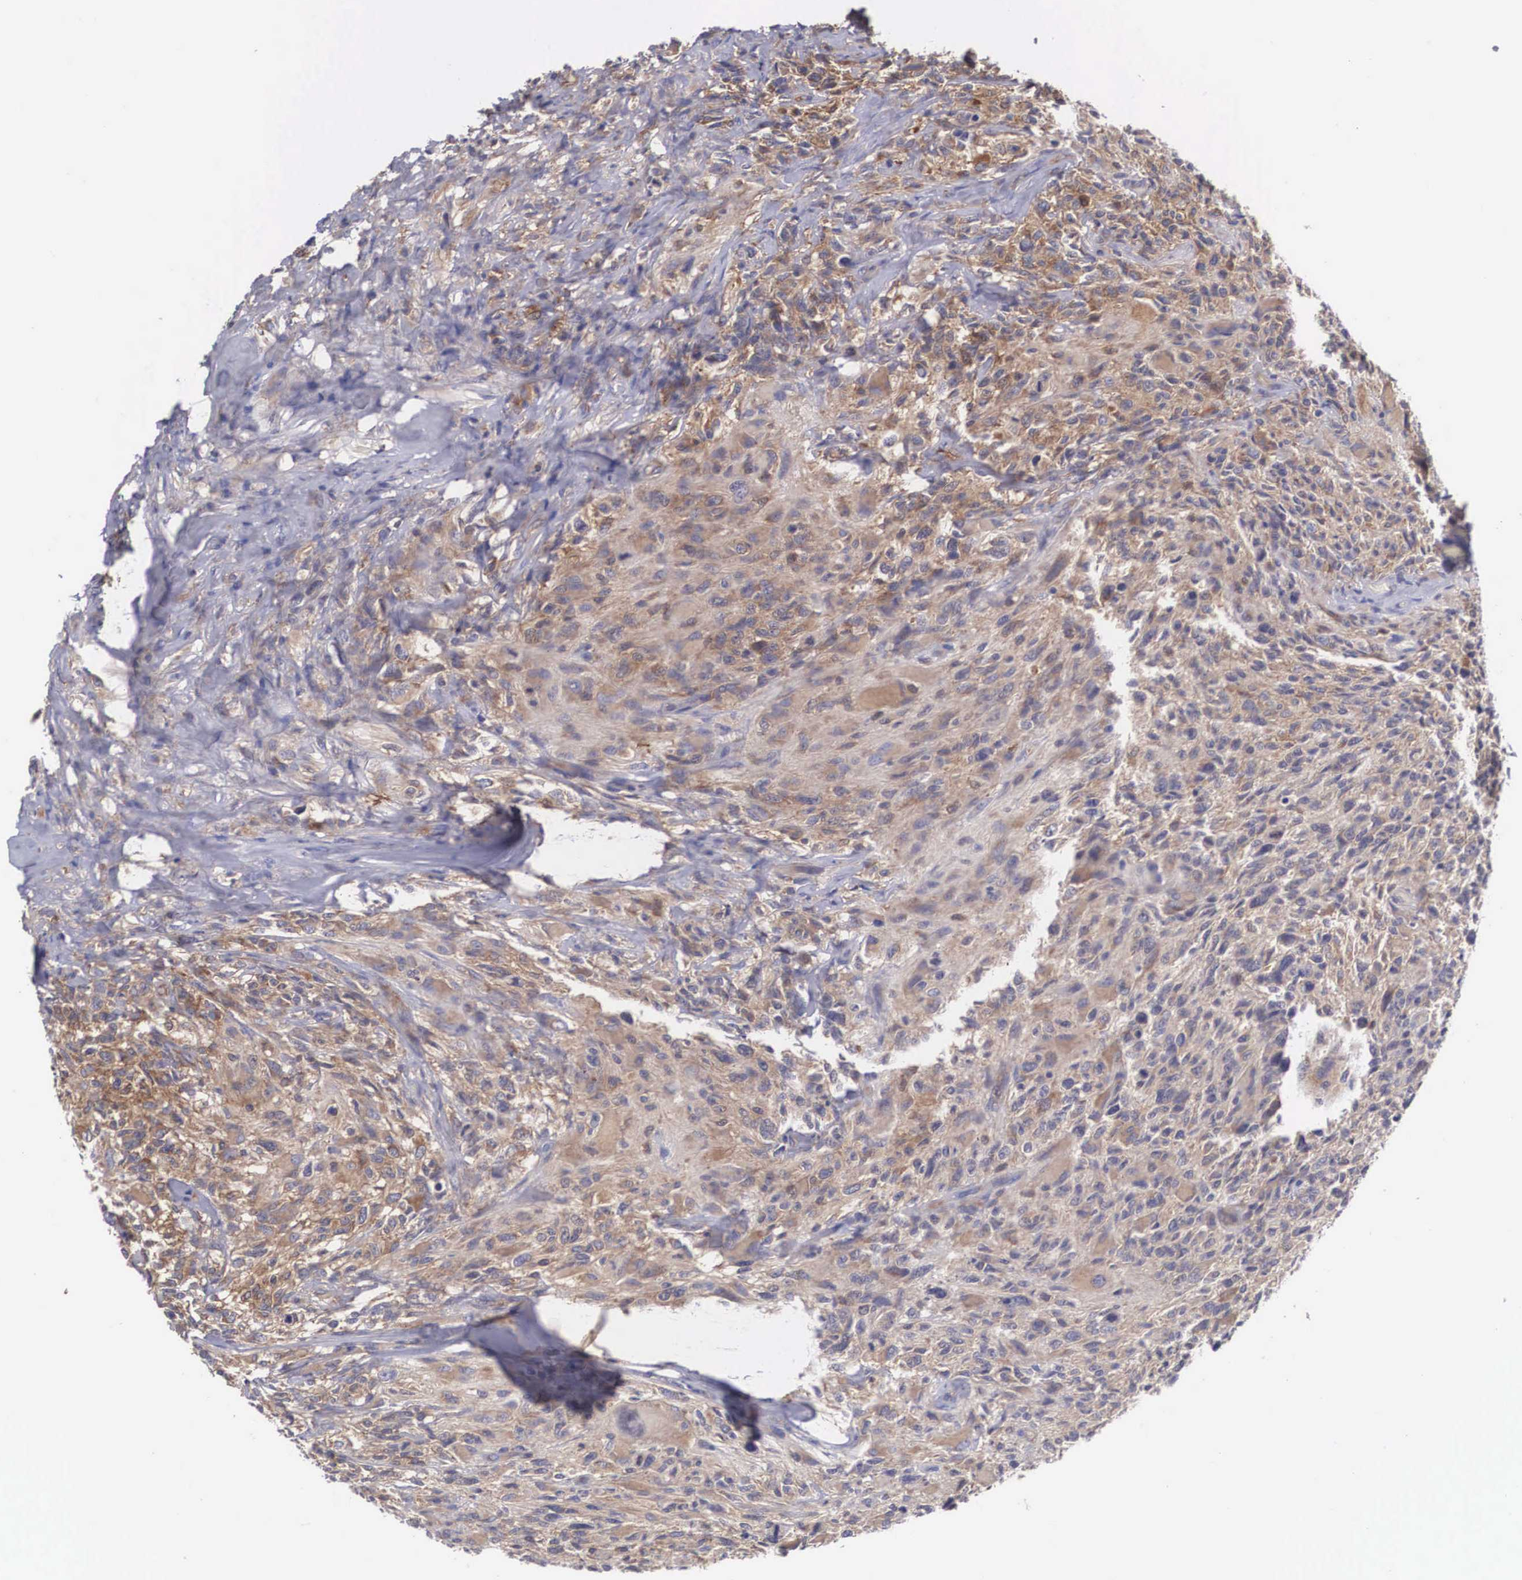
{"staining": {"intensity": "weak", "quantity": ">75%", "location": "cytoplasmic/membranous"}, "tissue": "glioma", "cell_type": "Tumor cells", "image_type": "cancer", "snomed": [{"axis": "morphology", "description": "Glioma, malignant, High grade"}, {"axis": "topography", "description": "Brain"}], "caption": "A brown stain labels weak cytoplasmic/membranous expression of a protein in human glioma tumor cells. (DAB (3,3'-diaminobenzidine) IHC with brightfield microscopy, high magnification).", "gene": "GRIPAP1", "patient": {"sex": "male", "age": 69}}